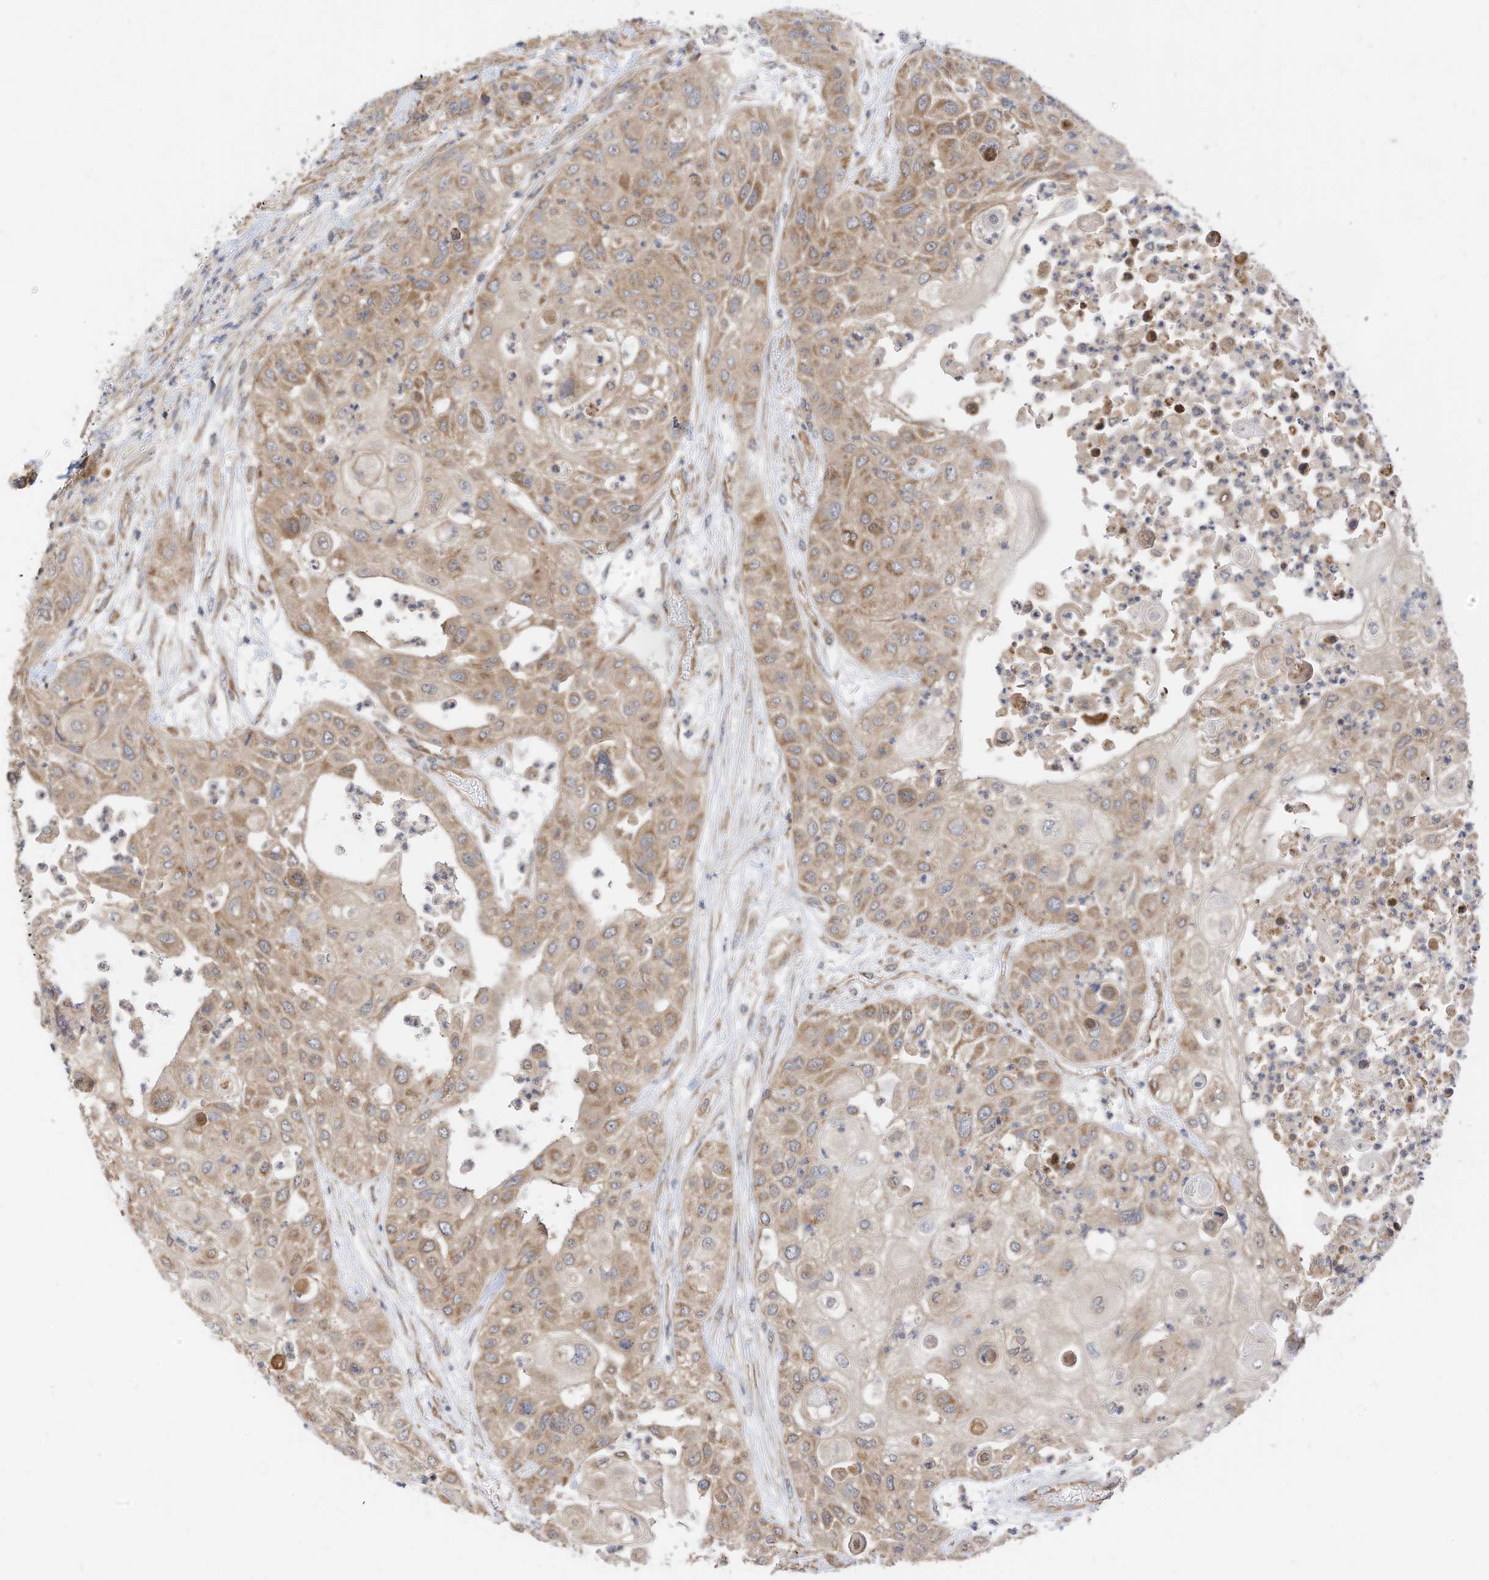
{"staining": {"intensity": "weak", "quantity": ">75%", "location": "cytoplasmic/membranous"}, "tissue": "urothelial cancer", "cell_type": "Tumor cells", "image_type": "cancer", "snomed": [{"axis": "morphology", "description": "Urothelial carcinoma, High grade"}, {"axis": "topography", "description": "Urinary bladder"}], "caption": "Urothelial cancer tissue demonstrates weak cytoplasmic/membranous staining in approximately >75% of tumor cells", "gene": "METTL6", "patient": {"sex": "female", "age": 79}}